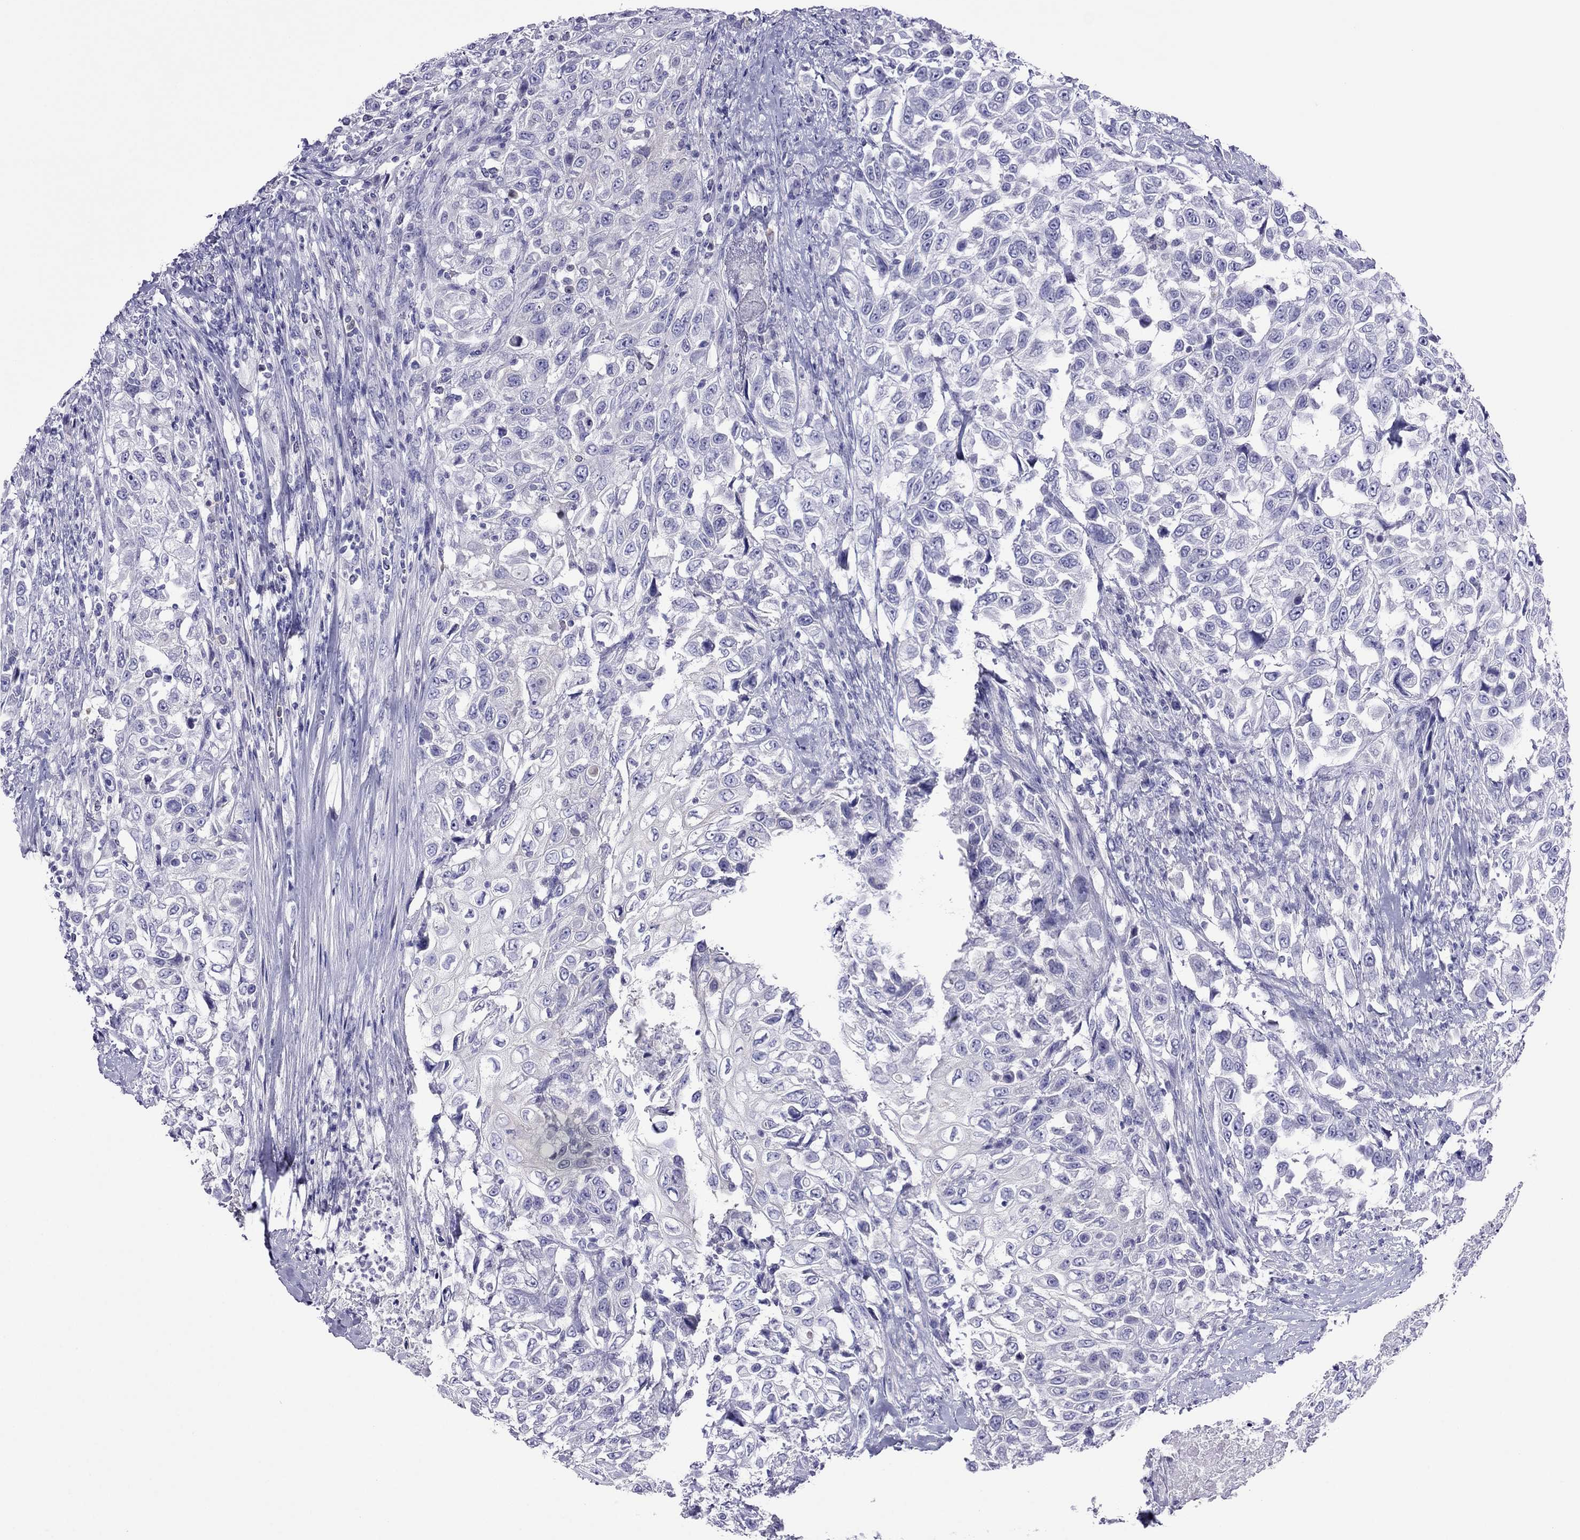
{"staining": {"intensity": "negative", "quantity": "none", "location": "none"}, "tissue": "urothelial cancer", "cell_type": "Tumor cells", "image_type": "cancer", "snomed": [{"axis": "morphology", "description": "Urothelial carcinoma, High grade"}, {"axis": "topography", "description": "Urinary bladder"}], "caption": "A high-resolution image shows immunohistochemistry (IHC) staining of urothelial carcinoma (high-grade), which displays no significant staining in tumor cells. (Stains: DAB (3,3'-diaminobenzidine) immunohistochemistry (IHC) with hematoxylin counter stain, Microscopy: brightfield microscopy at high magnification).", "gene": "PCDHA6", "patient": {"sex": "female", "age": 56}}